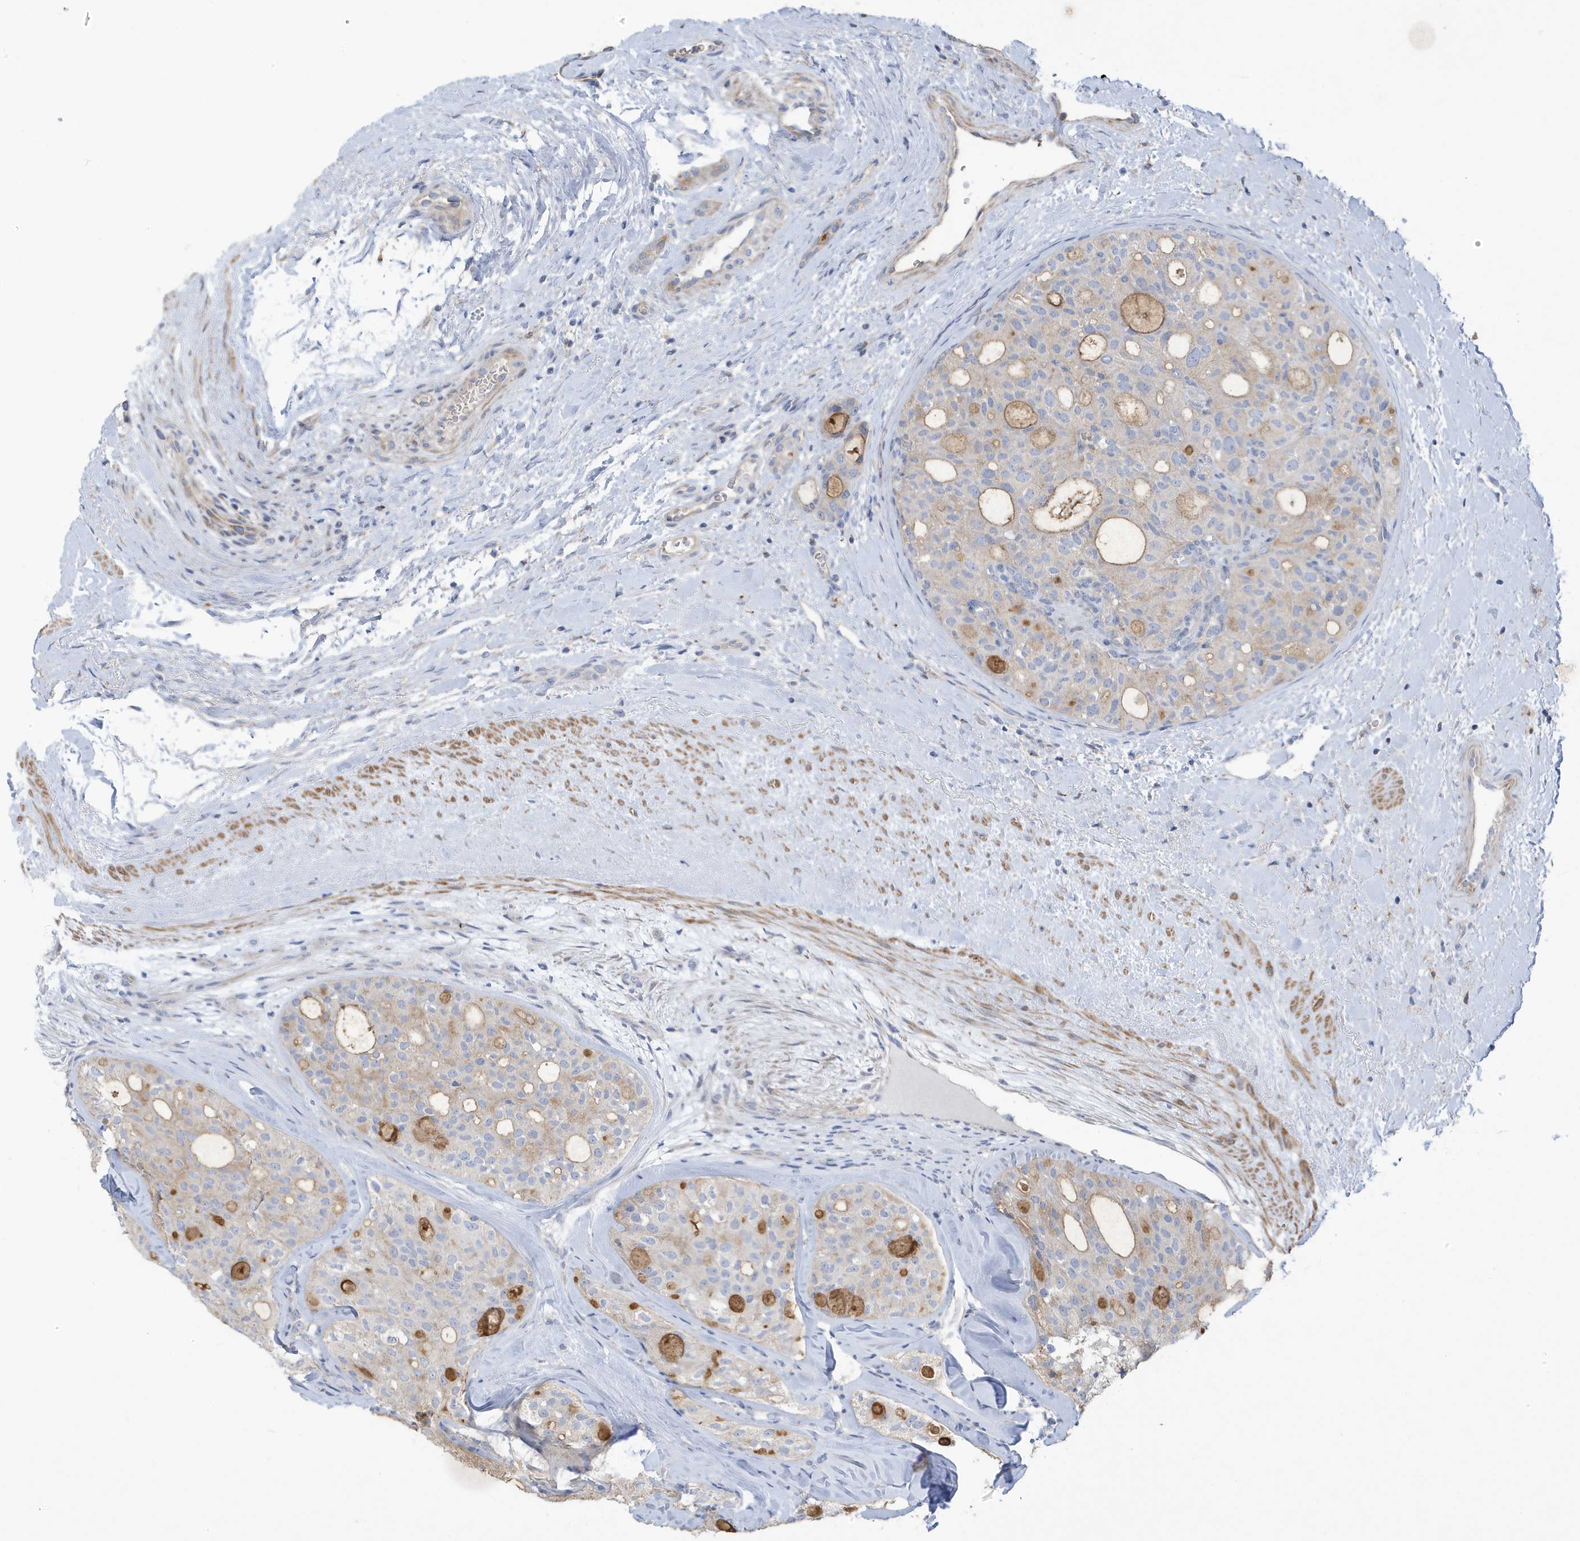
{"staining": {"intensity": "weak", "quantity": "25%-75%", "location": "cytoplasmic/membranous"}, "tissue": "thyroid cancer", "cell_type": "Tumor cells", "image_type": "cancer", "snomed": [{"axis": "morphology", "description": "Follicular adenoma carcinoma, NOS"}, {"axis": "topography", "description": "Thyroid gland"}], "caption": "Weak cytoplasmic/membranous expression is identified in about 25%-75% of tumor cells in thyroid cancer (follicular adenoma carcinoma). (brown staining indicates protein expression, while blue staining denotes nuclei).", "gene": "ATP13A5", "patient": {"sex": "male", "age": 75}}